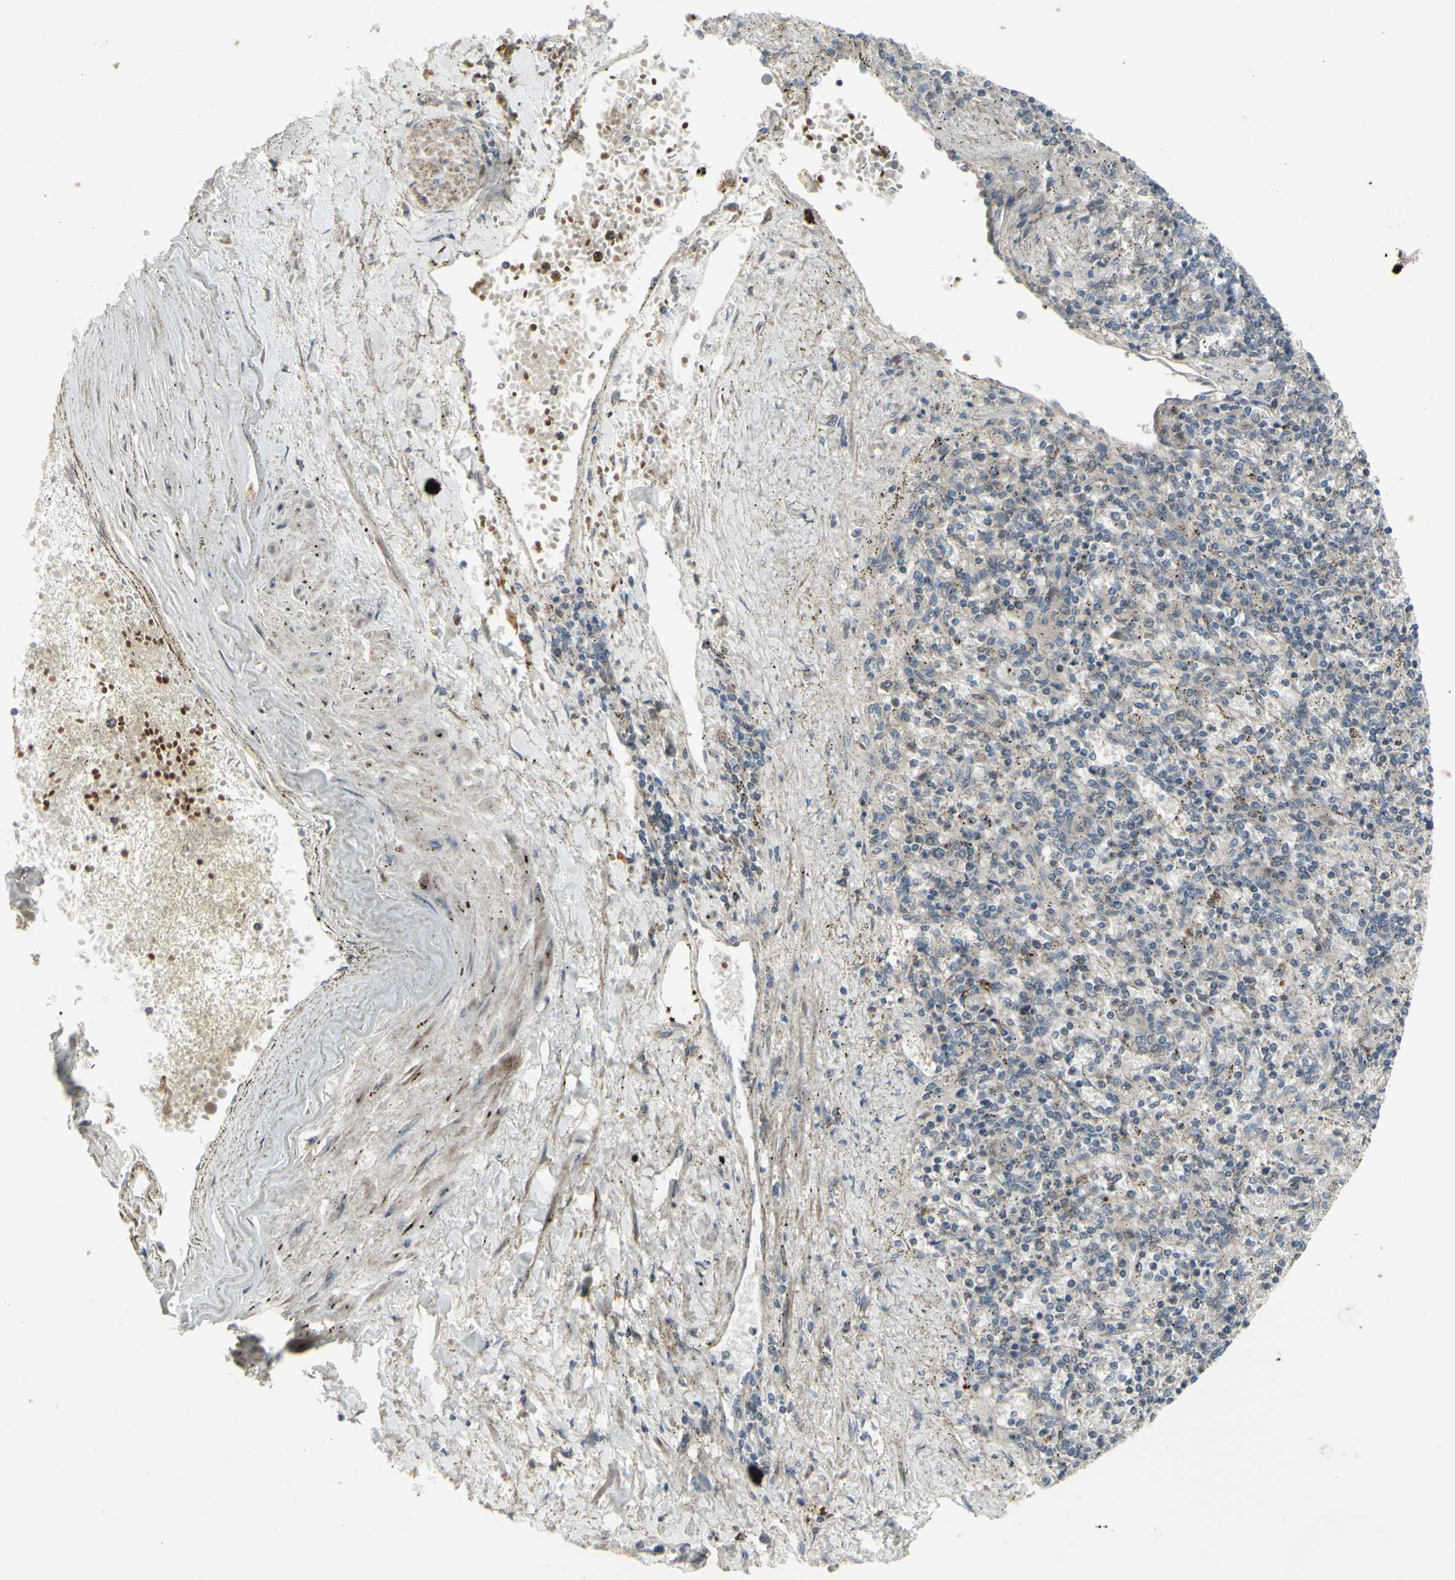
{"staining": {"intensity": "weak", "quantity": ">75%", "location": "cytoplasmic/membranous"}, "tissue": "spleen", "cell_type": "Cells in red pulp", "image_type": "normal", "snomed": [{"axis": "morphology", "description": "Normal tissue, NOS"}, {"axis": "topography", "description": "Spleen"}], "caption": "Protein positivity by immunohistochemistry exhibits weak cytoplasmic/membranous staining in approximately >75% of cells in red pulp in benign spleen. The staining was performed using DAB, with brown indicating positive protein expression. Nuclei are stained blue with hematoxylin.", "gene": "GRAMD1B", "patient": {"sex": "male", "age": 72}}